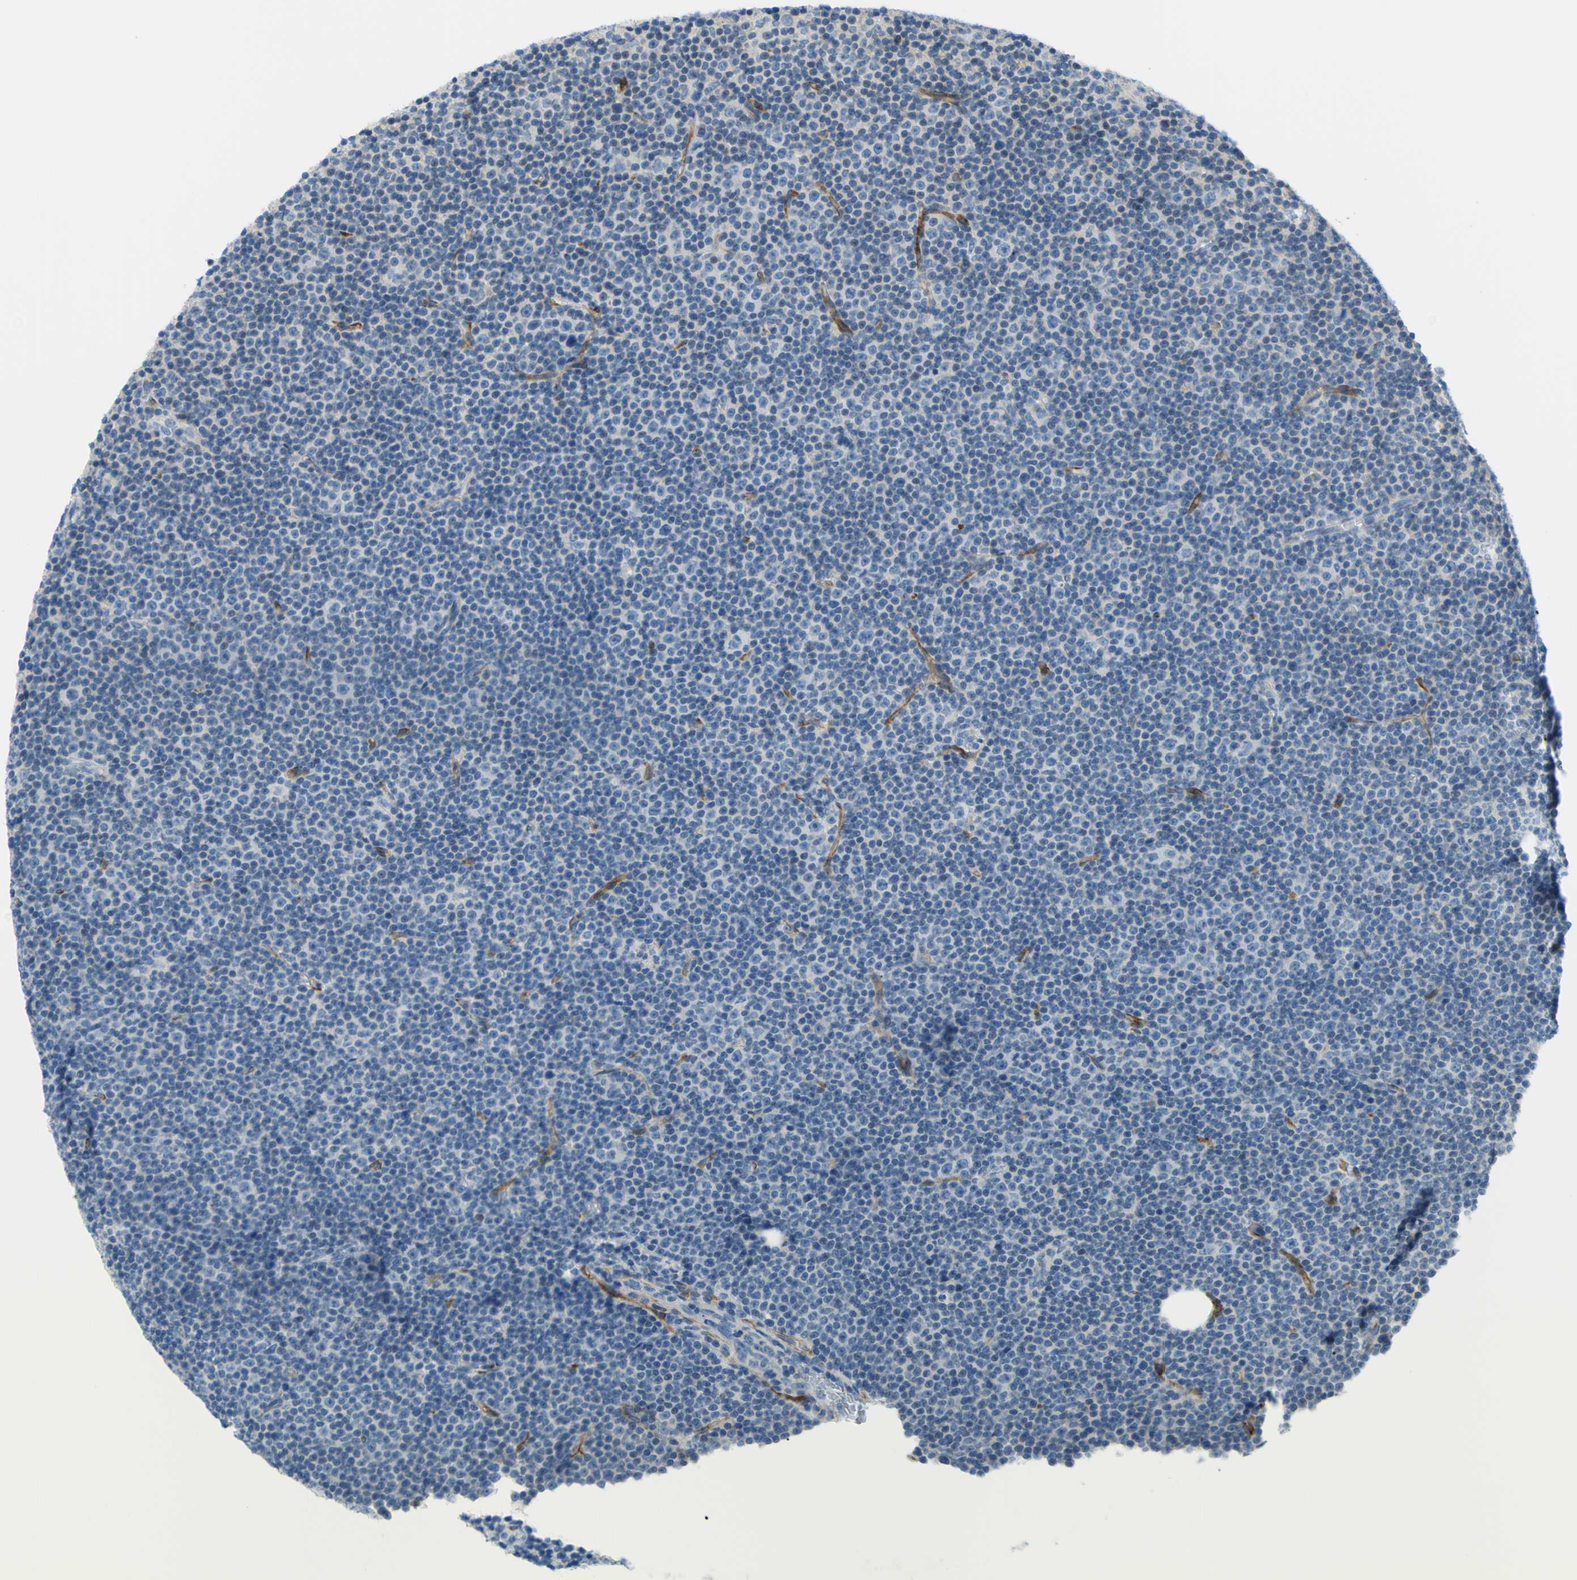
{"staining": {"intensity": "negative", "quantity": "none", "location": "none"}, "tissue": "lymphoma", "cell_type": "Tumor cells", "image_type": "cancer", "snomed": [{"axis": "morphology", "description": "Malignant lymphoma, non-Hodgkin's type, Low grade"}, {"axis": "topography", "description": "Lymph node"}], "caption": "This is a micrograph of IHC staining of low-grade malignant lymphoma, non-Hodgkin's type, which shows no positivity in tumor cells. (DAB (3,3'-diaminobenzidine) immunohistochemistry, high magnification).", "gene": "PRRG2", "patient": {"sex": "female", "age": 67}}